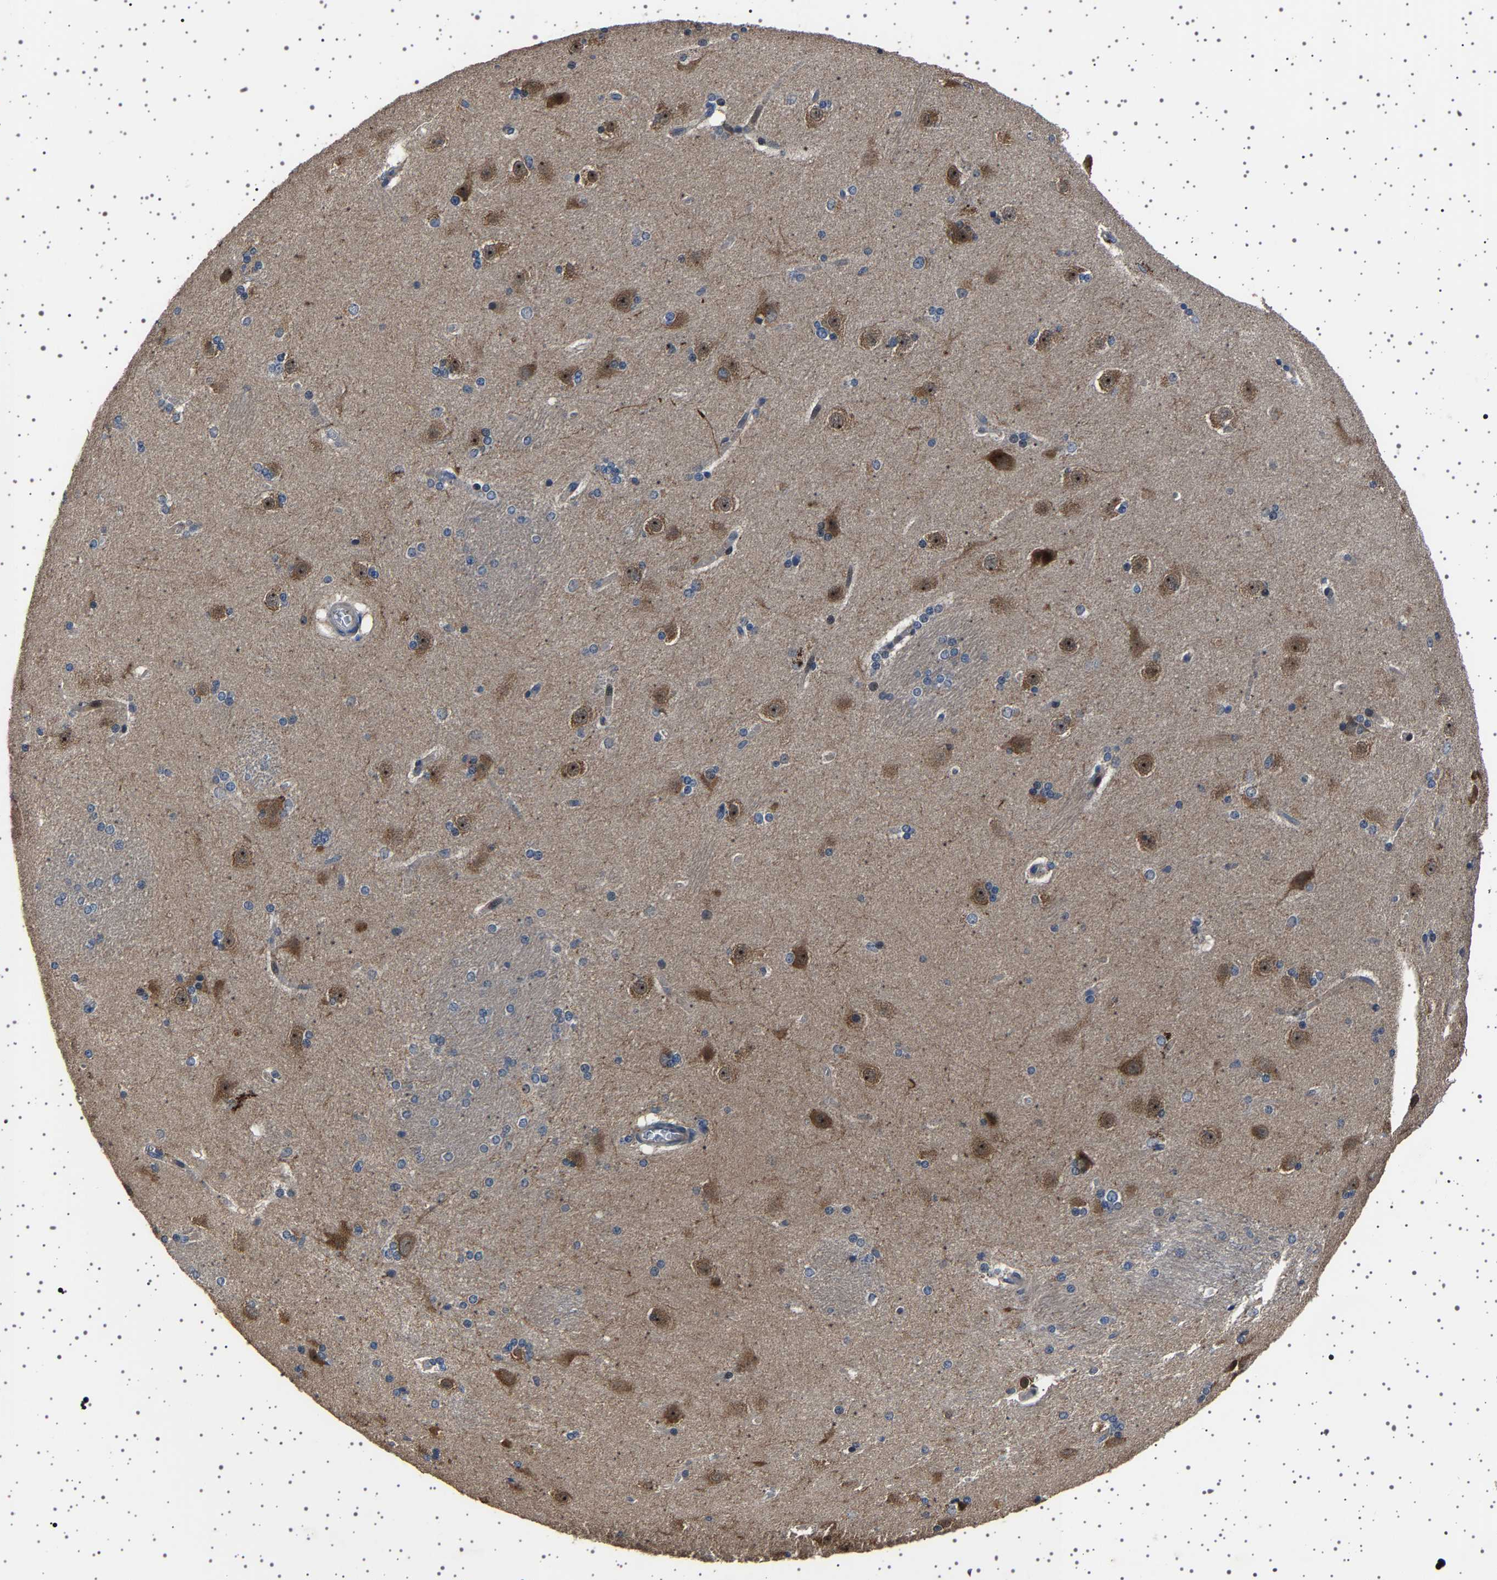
{"staining": {"intensity": "weak", "quantity": "<25%", "location": "cytoplasmic/membranous"}, "tissue": "caudate", "cell_type": "Glial cells", "image_type": "normal", "snomed": [{"axis": "morphology", "description": "Normal tissue, NOS"}, {"axis": "topography", "description": "Lateral ventricle wall"}], "caption": "Micrograph shows no significant protein positivity in glial cells of benign caudate.", "gene": "NCKAP1", "patient": {"sex": "female", "age": 19}}